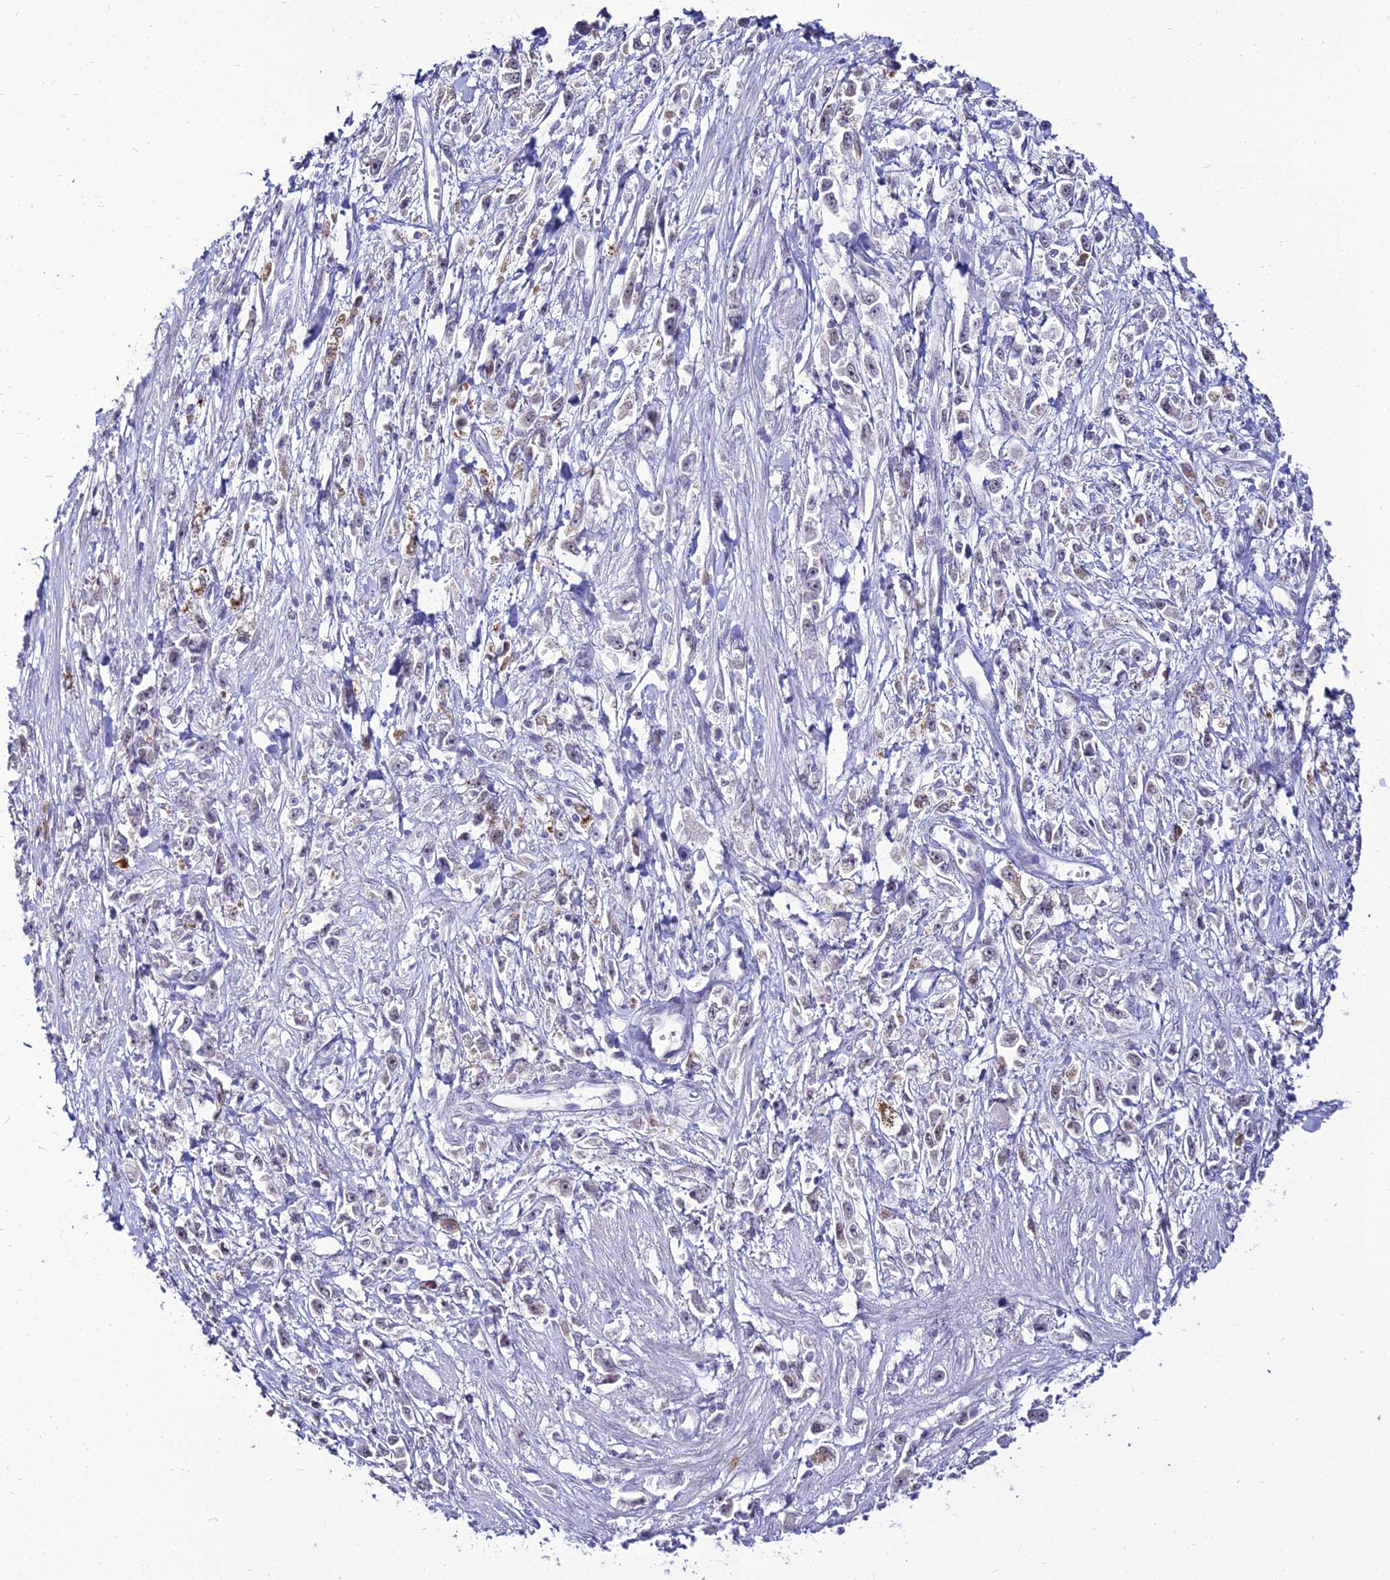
{"staining": {"intensity": "negative", "quantity": "none", "location": "none"}, "tissue": "stomach cancer", "cell_type": "Tumor cells", "image_type": "cancer", "snomed": [{"axis": "morphology", "description": "Adenocarcinoma, NOS"}, {"axis": "topography", "description": "Stomach"}], "caption": "Adenocarcinoma (stomach) was stained to show a protein in brown. There is no significant staining in tumor cells. (Brightfield microscopy of DAB IHC at high magnification).", "gene": "C6orf163", "patient": {"sex": "female", "age": 59}}